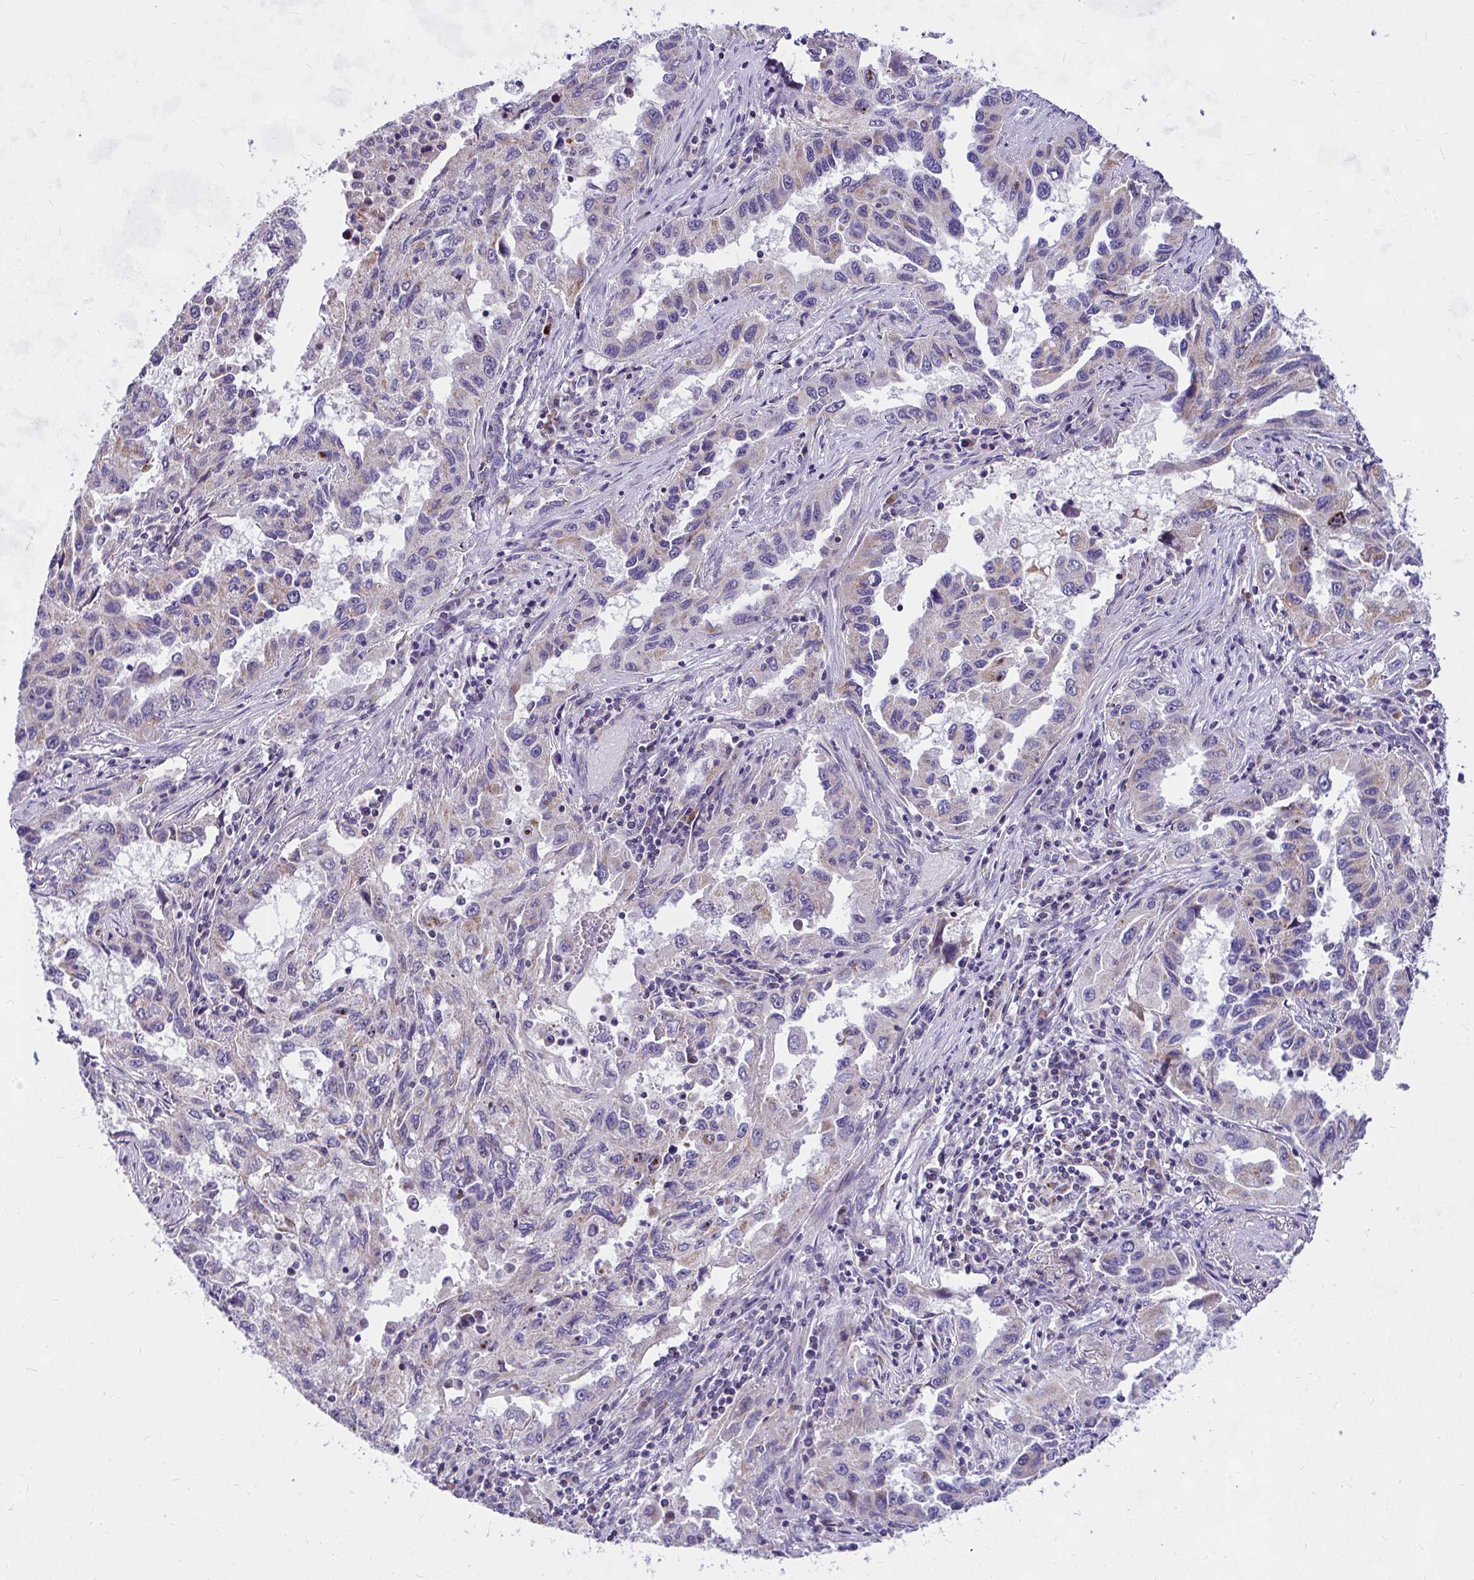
{"staining": {"intensity": "moderate", "quantity": "<25%", "location": "cytoplasmic/membranous"}, "tissue": "lung cancer", "cell_type": "Tumor cells", "image_type": "cancer", "snomed": [{"axis": "morphology", "description": "Adenocarcinoma, NOS"}, {"axis": "topography", "description": "Lung"}], "caption": "A micrograph of lung cancer stained for a protein reveals moderate cytoplasmic/membranous brown staining in tumor cells. (DAB (3,3'-diaminobenzidine) IHC with brightfield microscopy, high magnification).", "gene": "CEP63", "patient": {"sex": "female", "age": 73}}